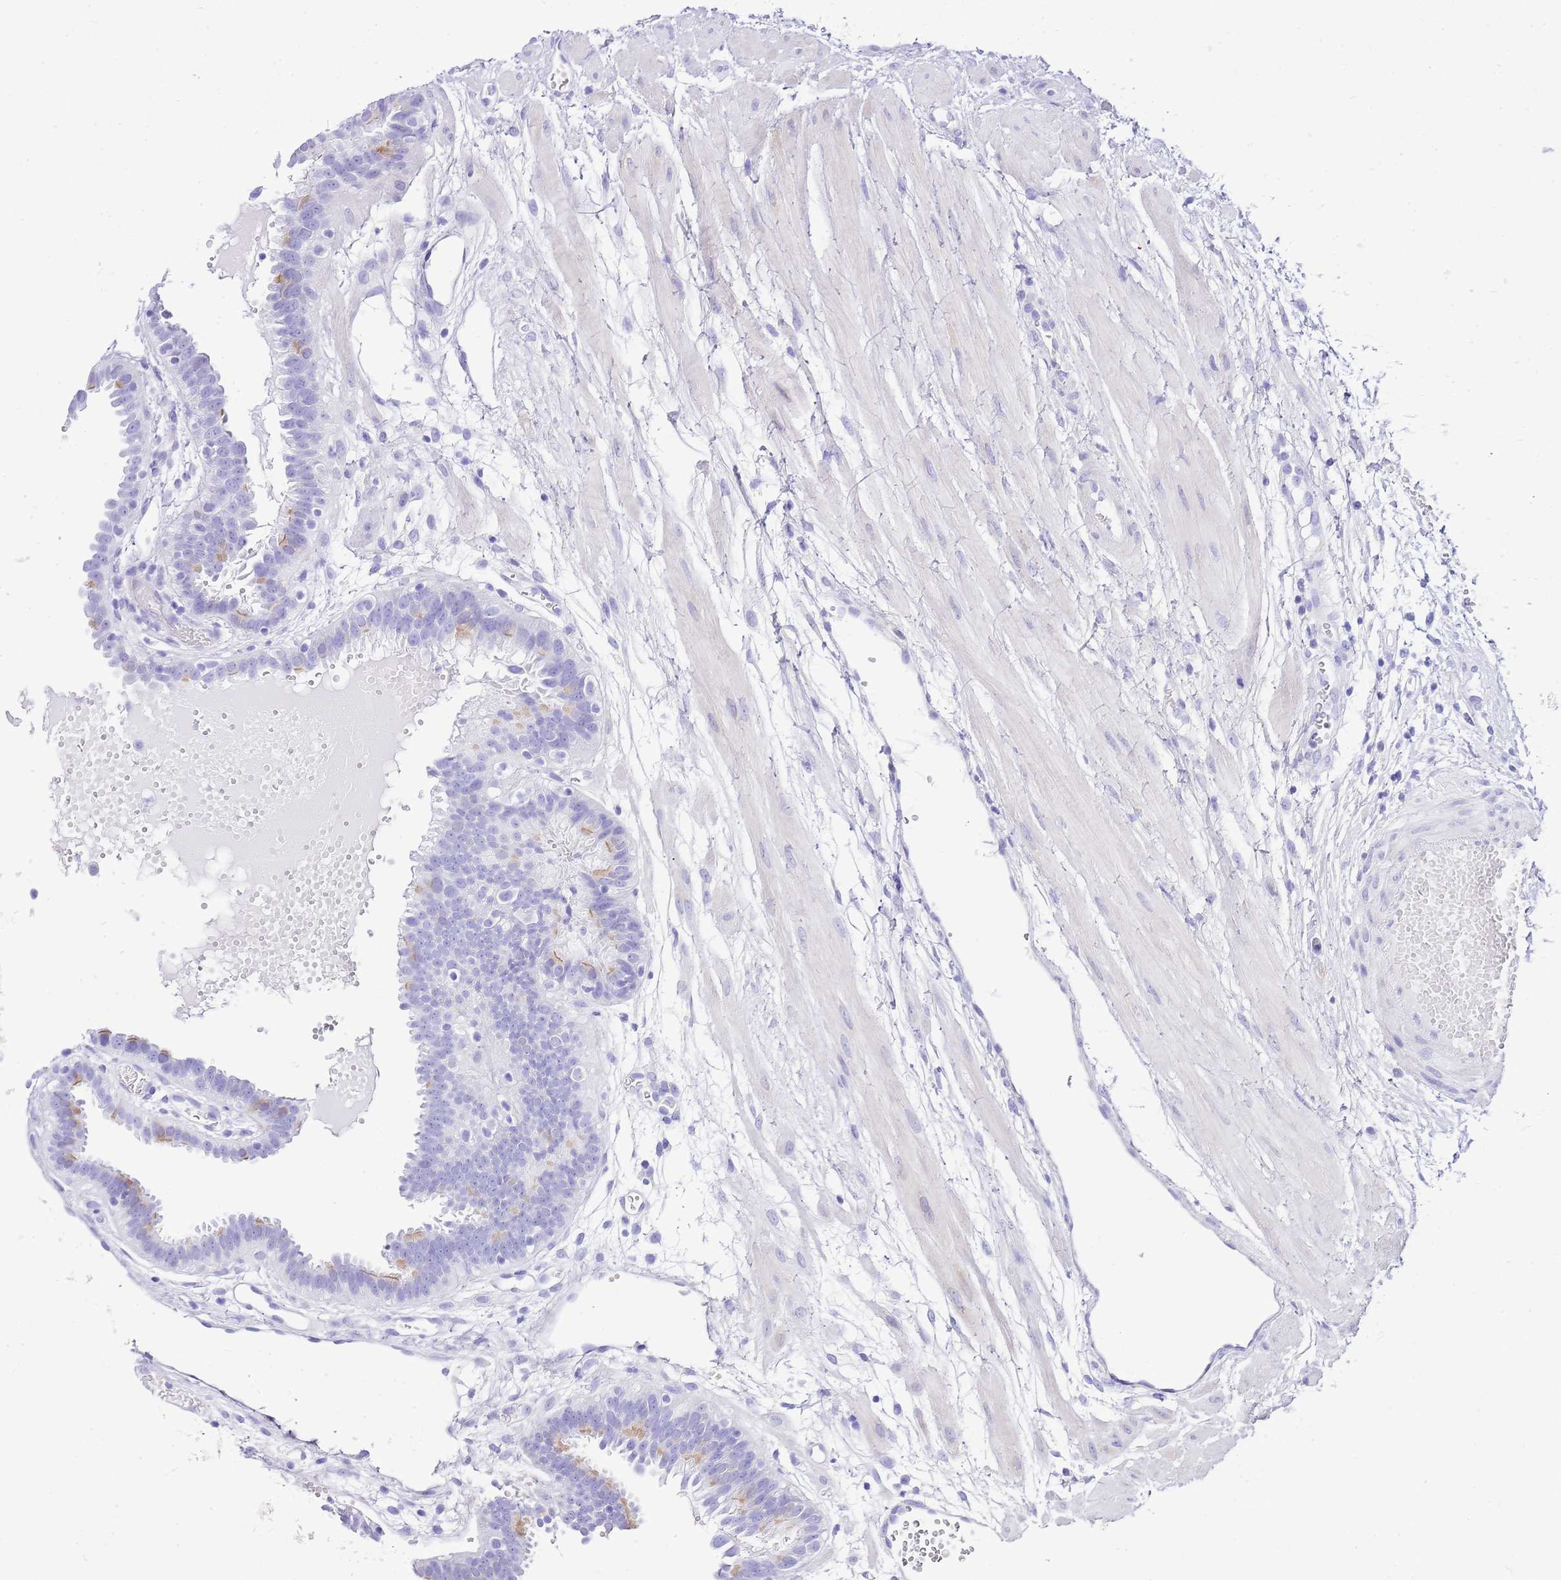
{"staining": {"intensity": "moderate", "quantity": "<25%", "location": "cytoplasmic/membranous"}, "tissue": "fallopian tube", "cell_type": "Glandular cells", "image_type": "normal", "snomed": [{"axis": "morphology", "description": "Normal tissue, NOS"}, {"axis": "topography", "description": "Fallopian tube"}], "caption": "An image of fallopian tube stained for a protein displays moderate cytoplasmic/membranous brown staining in glandular cells.", "gene": "KCNC1", "patient": {"sex": "female", "age": 37}}